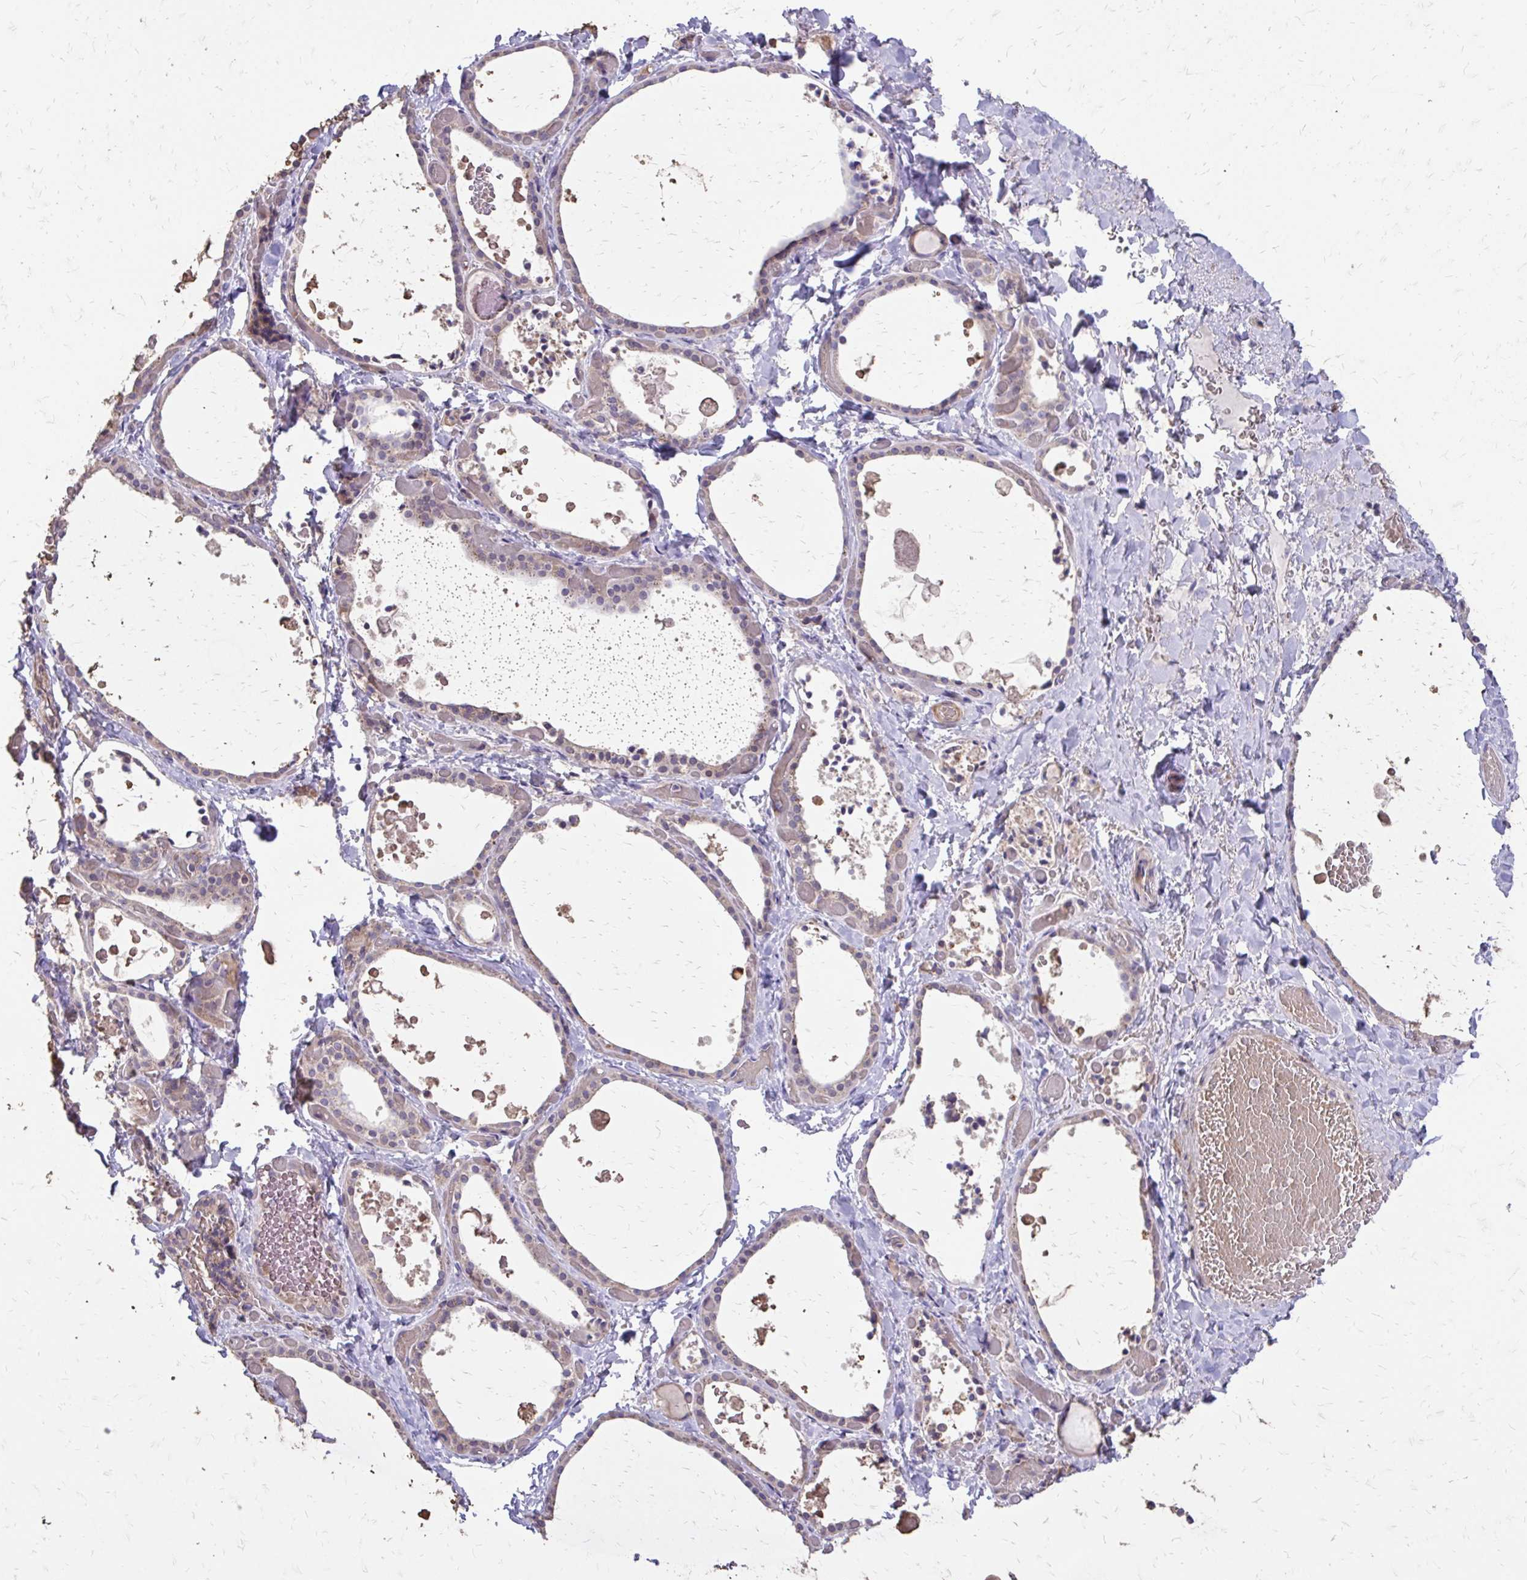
{"staining": {"intensity": "weak", "quantity": "<25%", "location": "cytoplasmic/membranous"}, "tissue": "thyroid gland", "cell_type": "Glandular cells", "image_type": "normal", "snomed": [{"axis": "morphology", "description": "Normal tissue, NOS"}, {"axis": "topography", "description": "Thyroid gland"}], "caption": "Immunohistochemistry micrograph of normal thyroid gland: thyroid gland stained with DAB reveals no significant protein positivity in glandular cells. (DAB (3,3'-diaminobenzidine) IHC visualized using brightfield microscopy, high magnification).", "gene": "MYORG", "patient": {"sex": "female", "age": 56}}